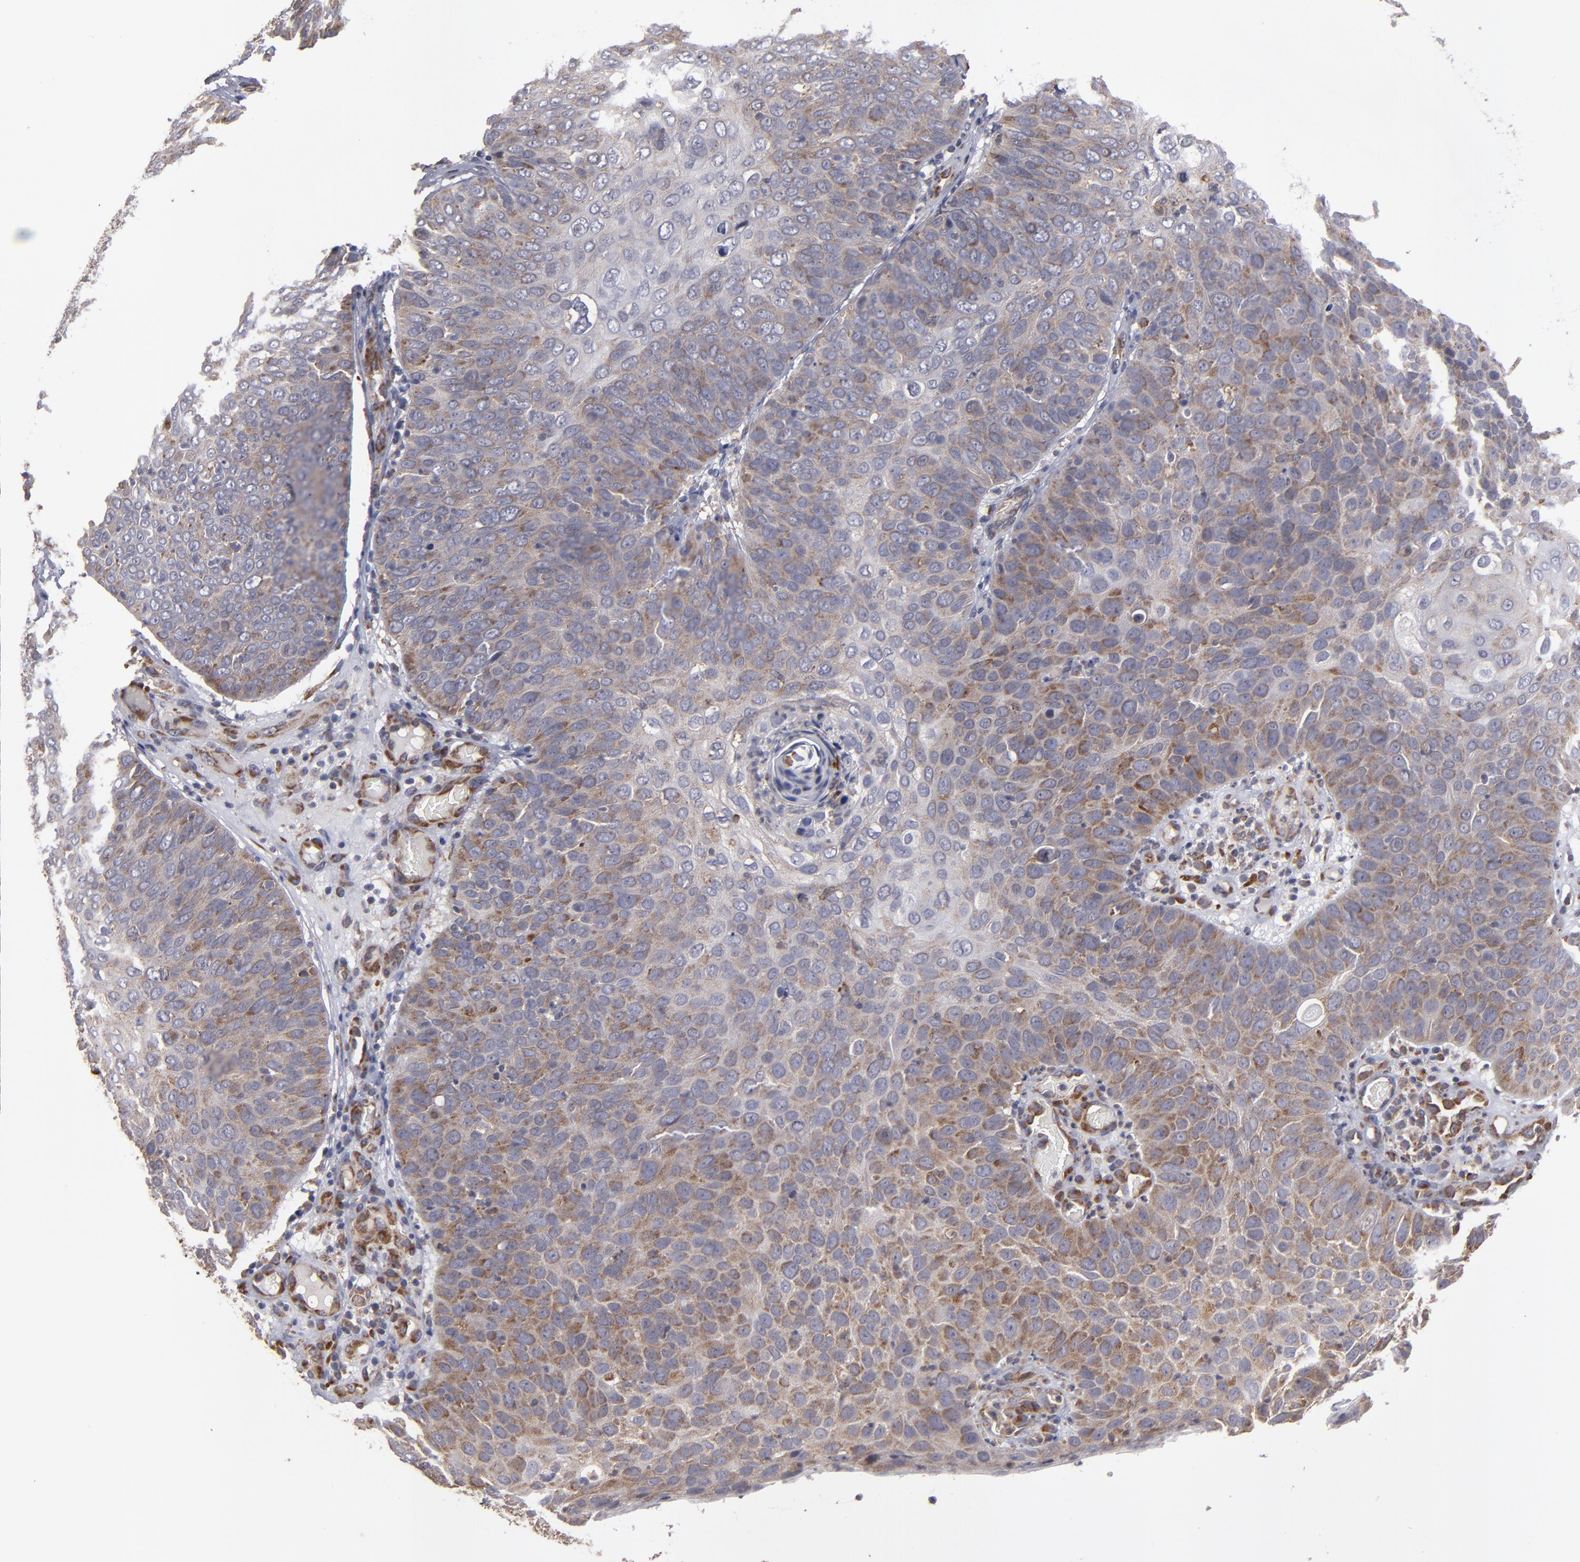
{"staining": {"intensity": "weak", "quantity": ">75%", "location": "cytoplasmic/membranous"}, "tissue": "skin cancer", "cell_type": "Tumor cells", "image_type": "cancer", "snomed": [{"axis": "morphology", "description": "Squamous cell carcinoma, NOS"}, {"axis": "topography", "description": "Skin"}], "caption": "Brown immunohistochemical staining in human skin squamous cell carcinoma shows weak cytoplasmic/membranous positivity in about >75% of tumor cells.", "gene": "SND1", "patient": {"sex": "male", "age": 87}}